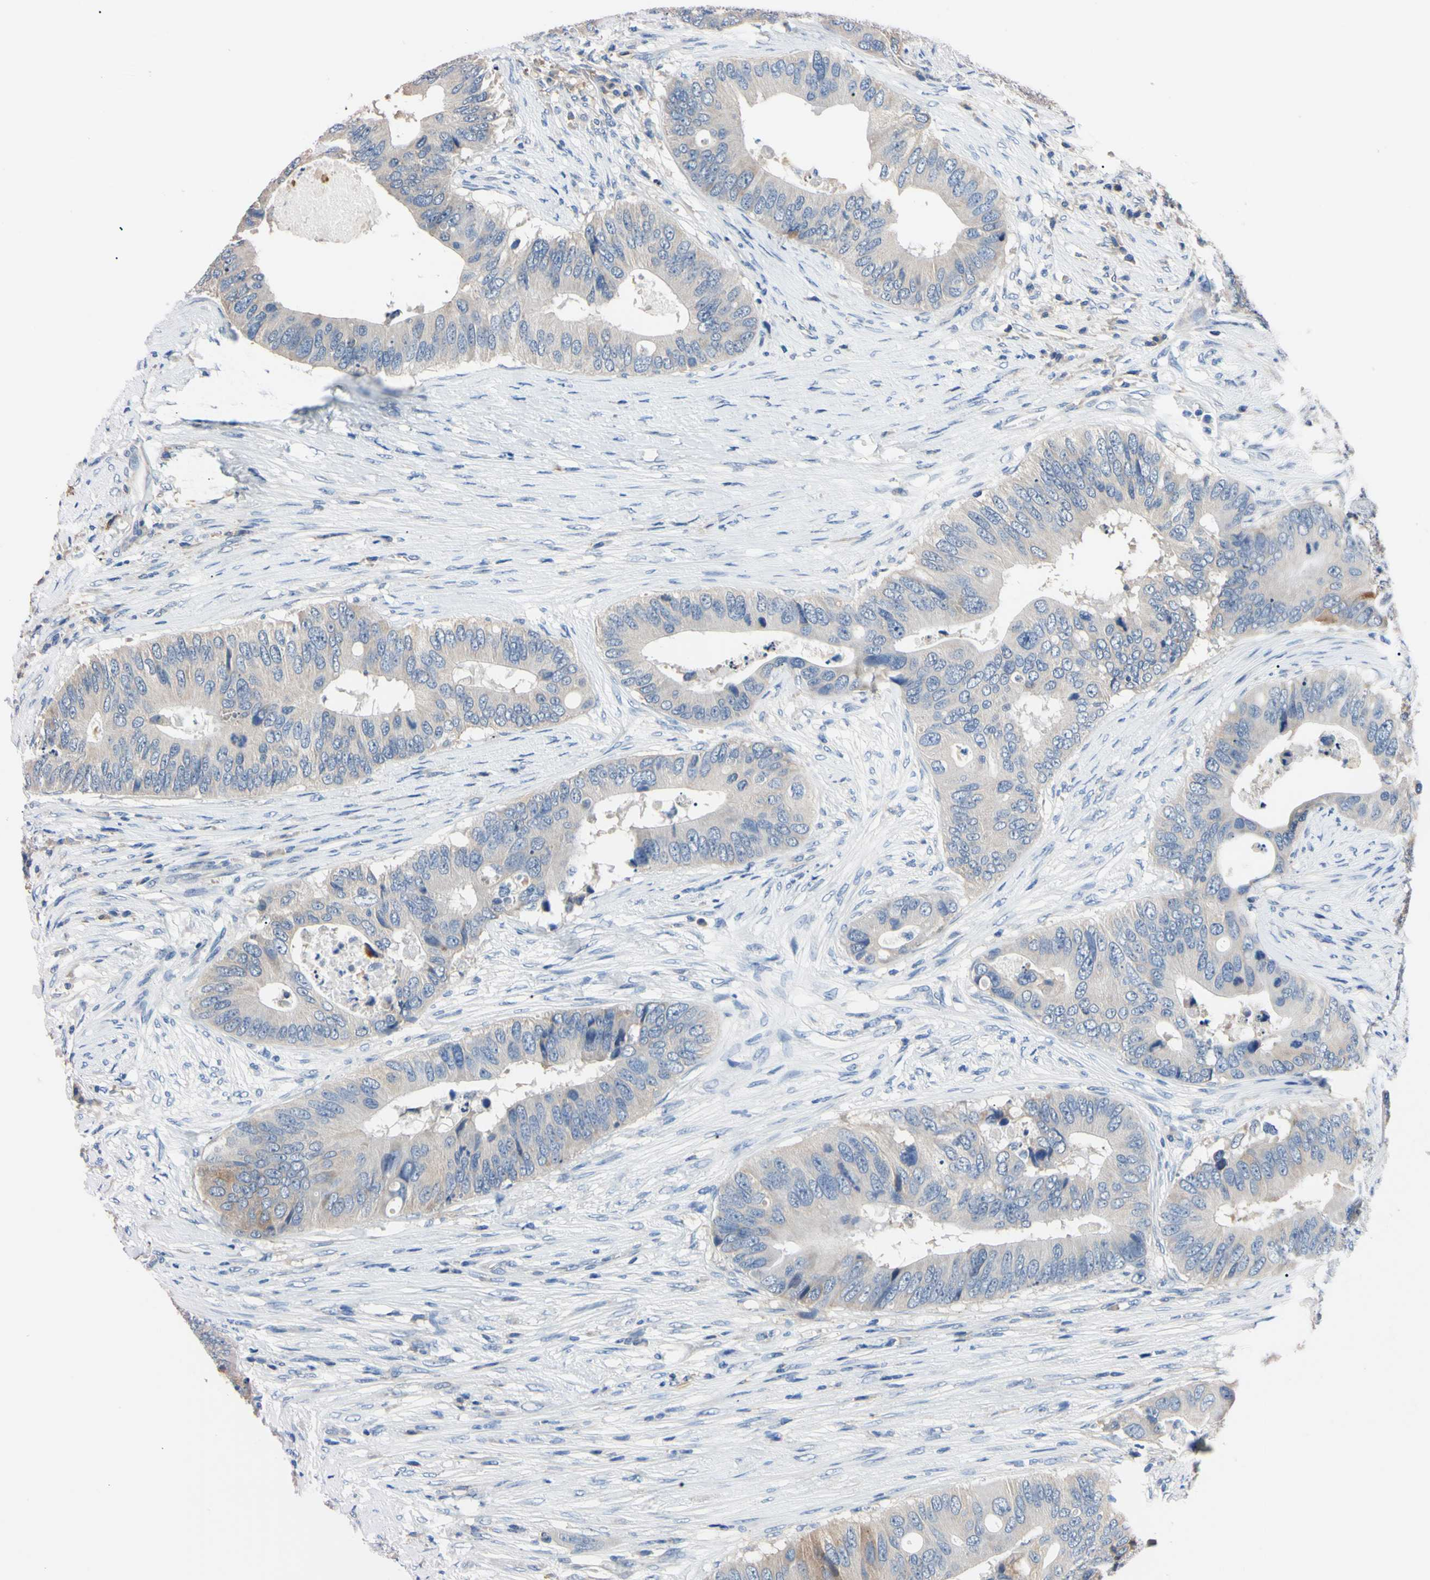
{"staining": {"intensity": "weak", "quantity": "<25%", "location": "cytoplasmic/membranous"}, "tissue": "colorectal cancer", "cell_type": "Tumor cells", "image_type": "cancer", "snomed": [{"axis": "morphology", "description": "Adenocarcinoma, NOS"}, {"axis": "topography", "description": "Colon"}], "caption": "Immunohistochemical staining of human colorectal cancer (adenocarcinoma) exhibits no significant staining in tumor cells.", "gene": "PNKD", "patient": {"sex": "male", "age": 71}}